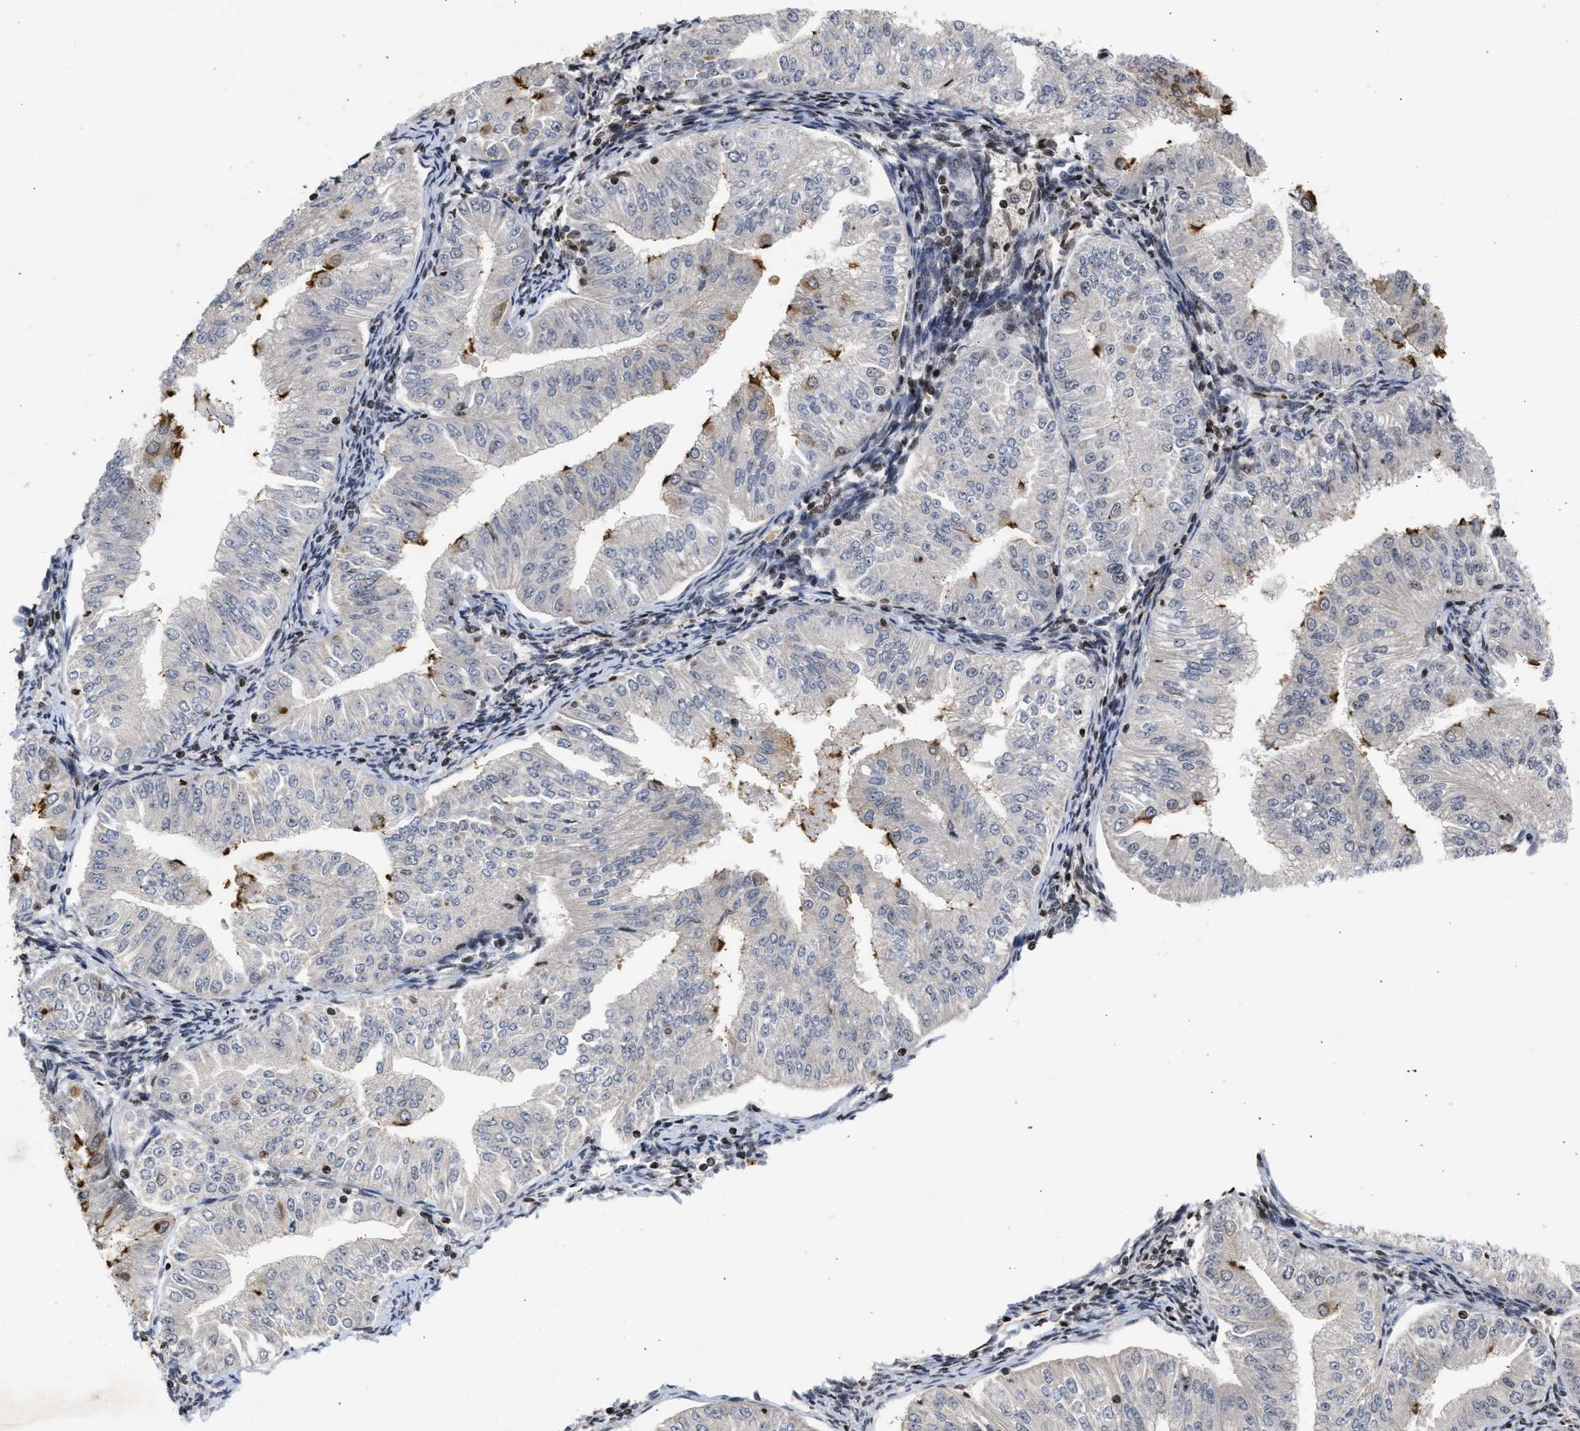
{"staining": {"intensity": "negative", "quantity": "none", "location": "none"}, "tissue": "endometrial cancer", "cell_type": "Tumor cells", "image_type": "cancer", "snomed": [{"axis": "morphology", "description": "Normal tissue, NOS"}, {"axis": "morphology", "description": "Adenocarcinoma, NOS"}, {"axis": "topography", "description": "Endometrium"}], "caption": "High magnification brightfield microscopy of endometrial cancer (adenocarcinoma) stained with DAB (brown) and counterstained with hematoxylin (blue): tumor cells show no significant expression.", "gene": "ENSG00000142539", "patient": {"sex": "female", "age": 53}}